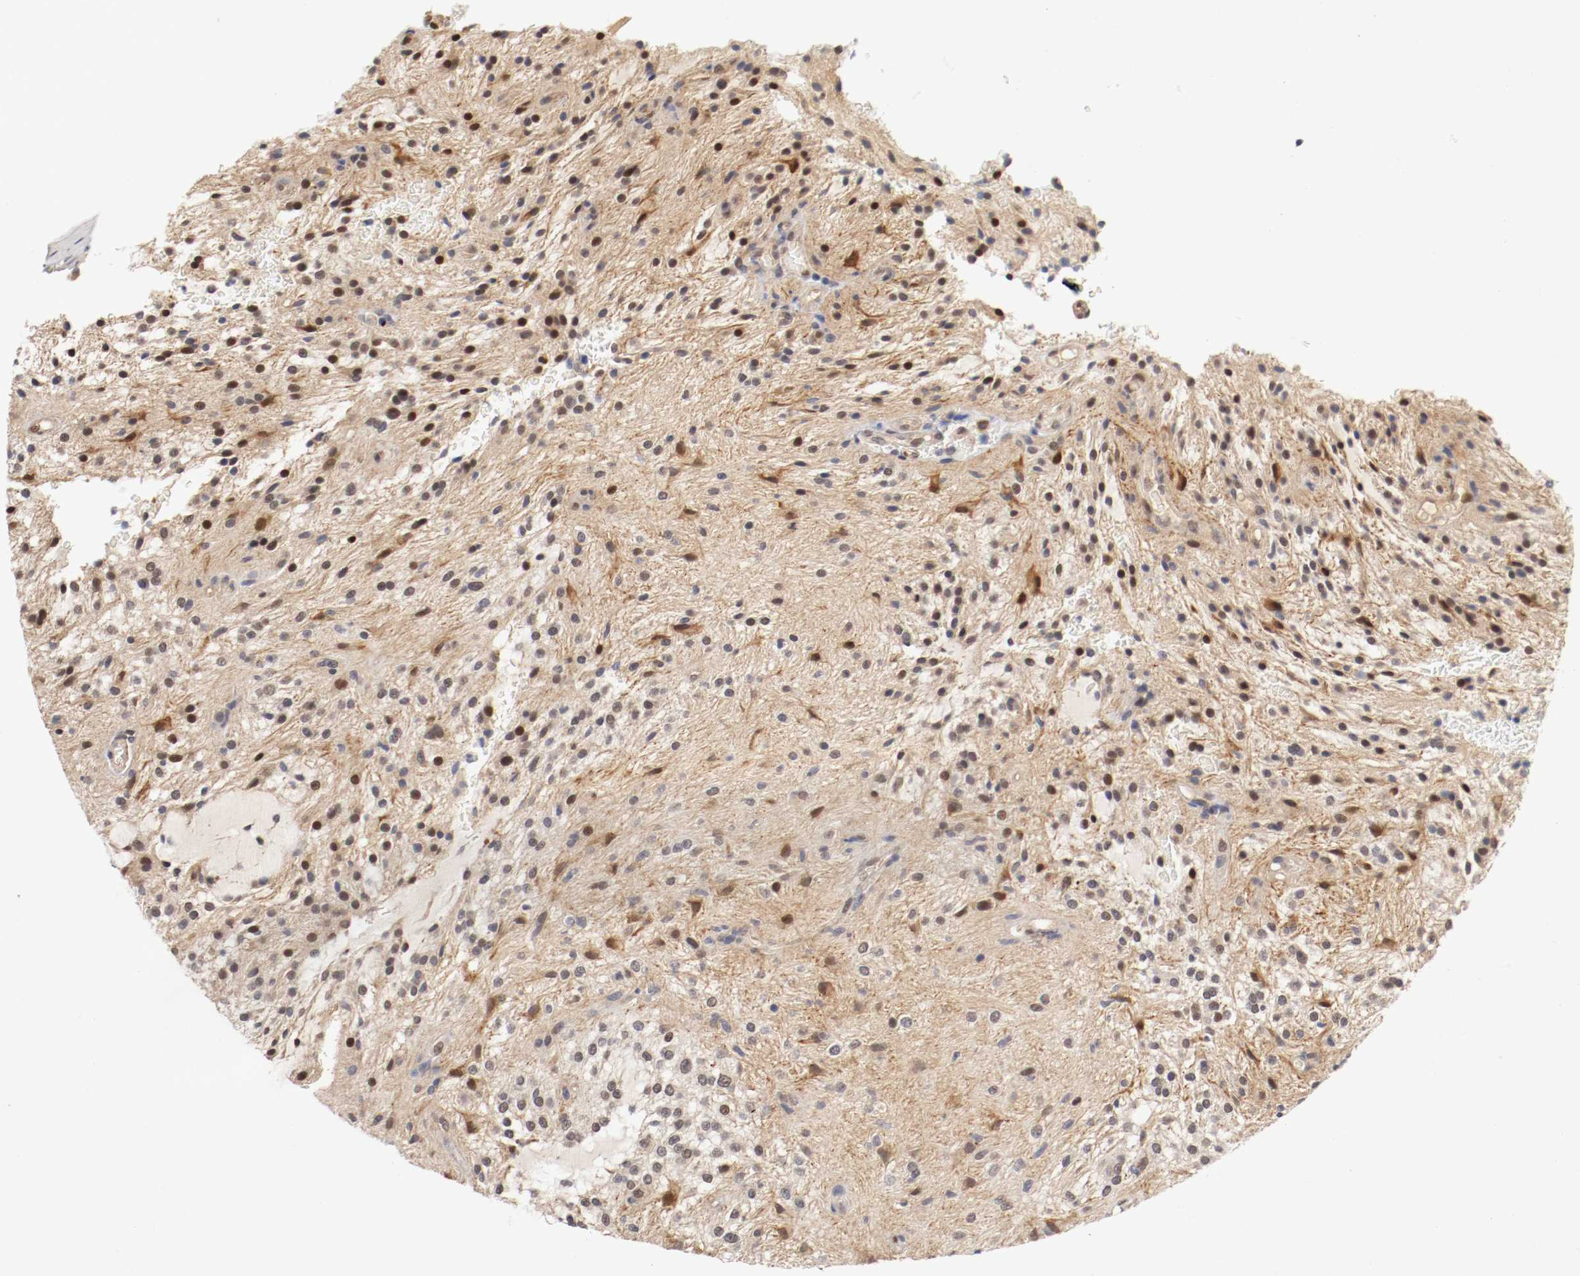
{"staining": {"intensity": "weak", "quantity": ">75%", "location": "cytoplasmic/membranous,nuclear"}, "tissue": "glioma", "cell_type": "Tumor cells", "image_type": "cancer", "snomed": [{"axis": "morphology", "description": "Glioma, malignant, NOS"}, {"axis": "topography", "description": "Cerebellum"}], "caption": "Brown immunohistochemical staining in glioma reveals weak cytoplasmic/membranous and nuclear expression in about >75% of tumor cells.", "gene": "DNMT3B", "patient": {"sex": "female", "age": 10}}